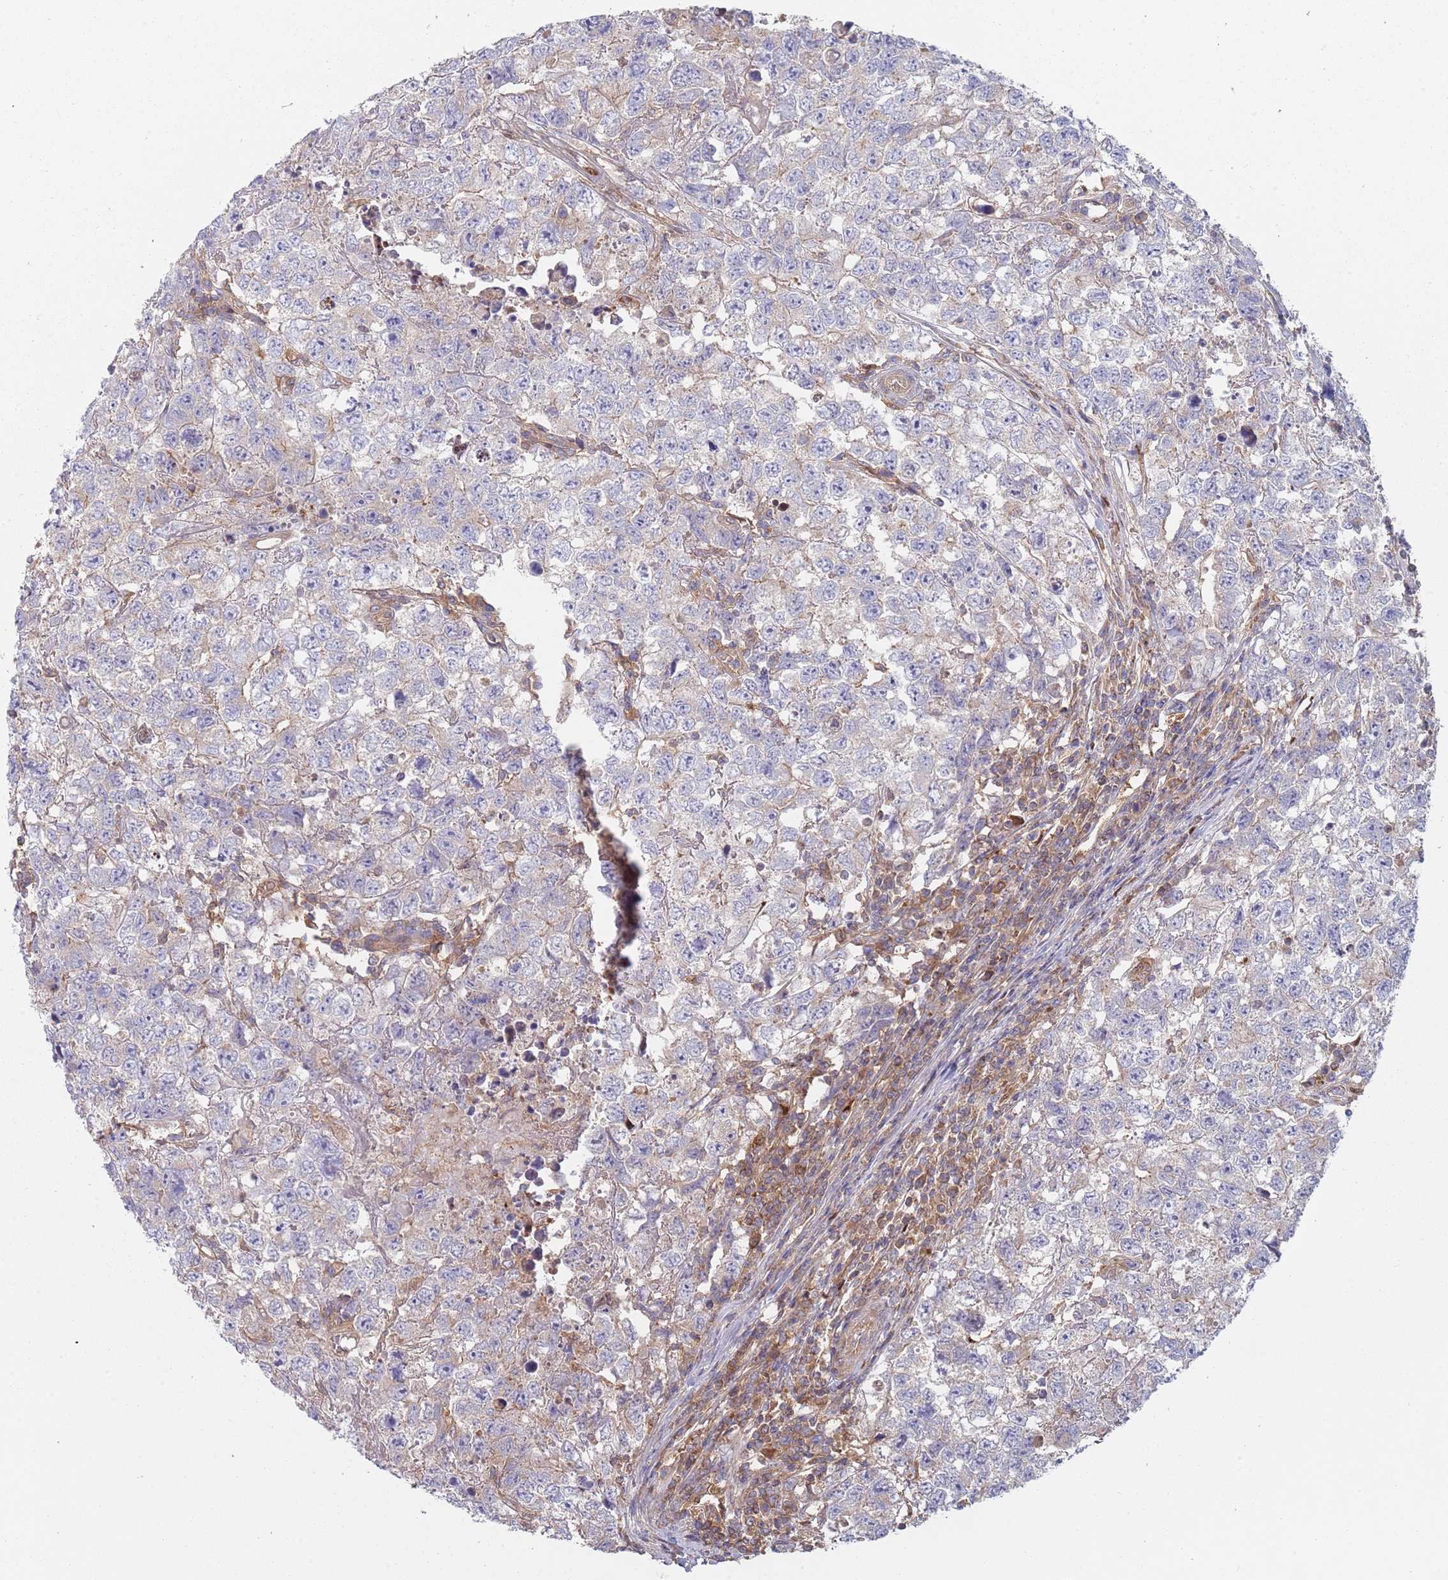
{"staining": {"intensity": "weak", "quantity": "<25%", "location": "cytoplasmic/membranous"}, "tissue": "testis cancer", "cell_type": "Tumor cells", "image_type": "cancer", "snomed": [{"axis": "morphology", "description": "Carcinoma, Embryonal, NOS"}, {"axis": "topography", "description": "Testis"}], "caption": "Photomicrograph shows no protein expression in tumor cells of testis cancer tissue.", "gene": "GDI2", "patient": {"sex": "male", "age": 22}}